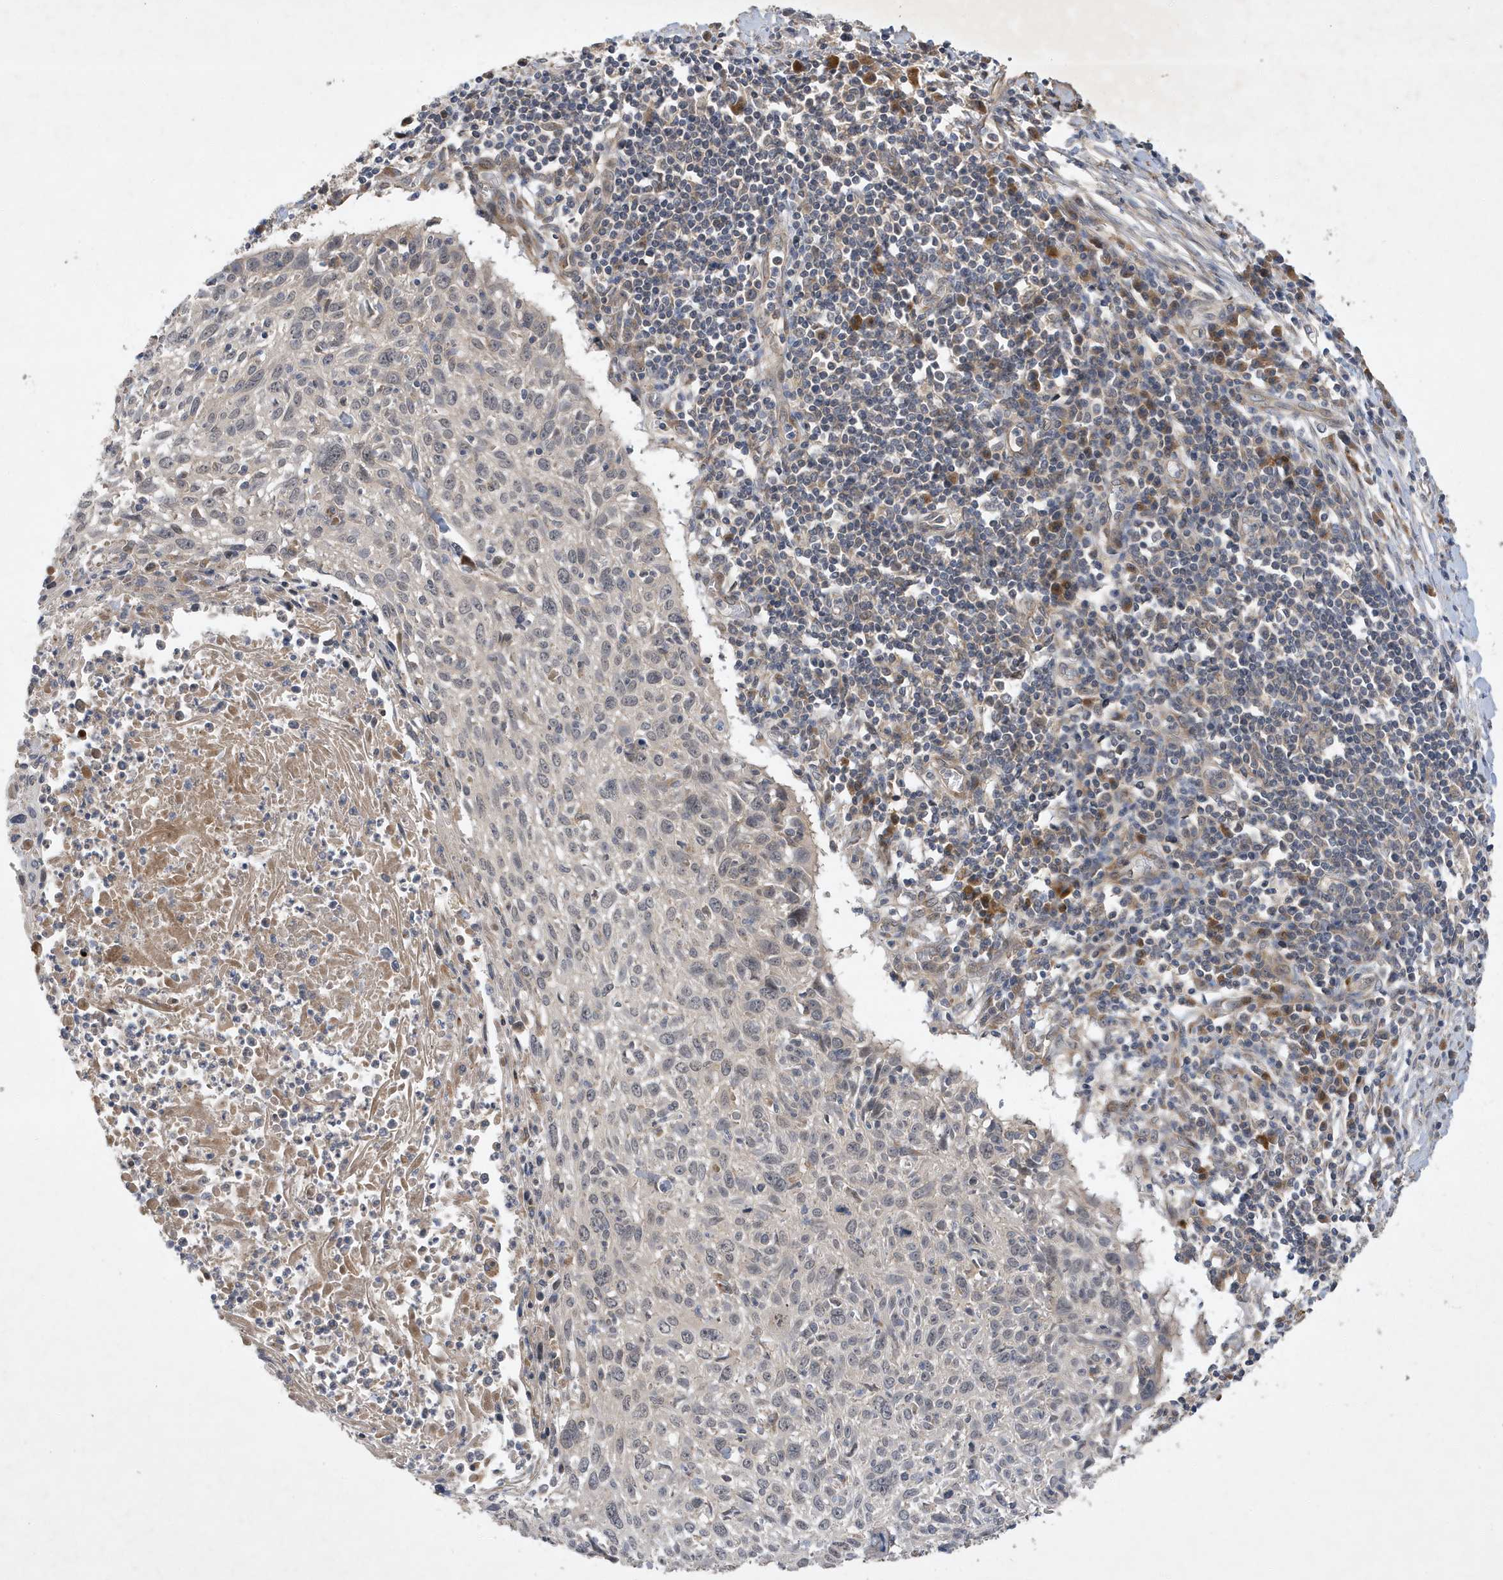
{"staining": {"intensity": "negative", "quantity": "none", "location": "none"}, "tissue": "cervical cancer", "cell_type": "Tumor cells", "image_type": "cancer", "snomed": [{"axis": "morphology", "description": "Squamous cell carcinoma, NOS"}, {"axis": "topography", "description": "Cervix"}], "caption": "Tumor cells are negative for protein expression in human cervical squamous cell carcinoma. (Brightfield microscopy of DAB (3,3'-diaminobenzidine) immunohistochemistry (IHC) at high magnification).", "gene": "LAPTM4A", "patient": {"sex": "female", "age": 51}}